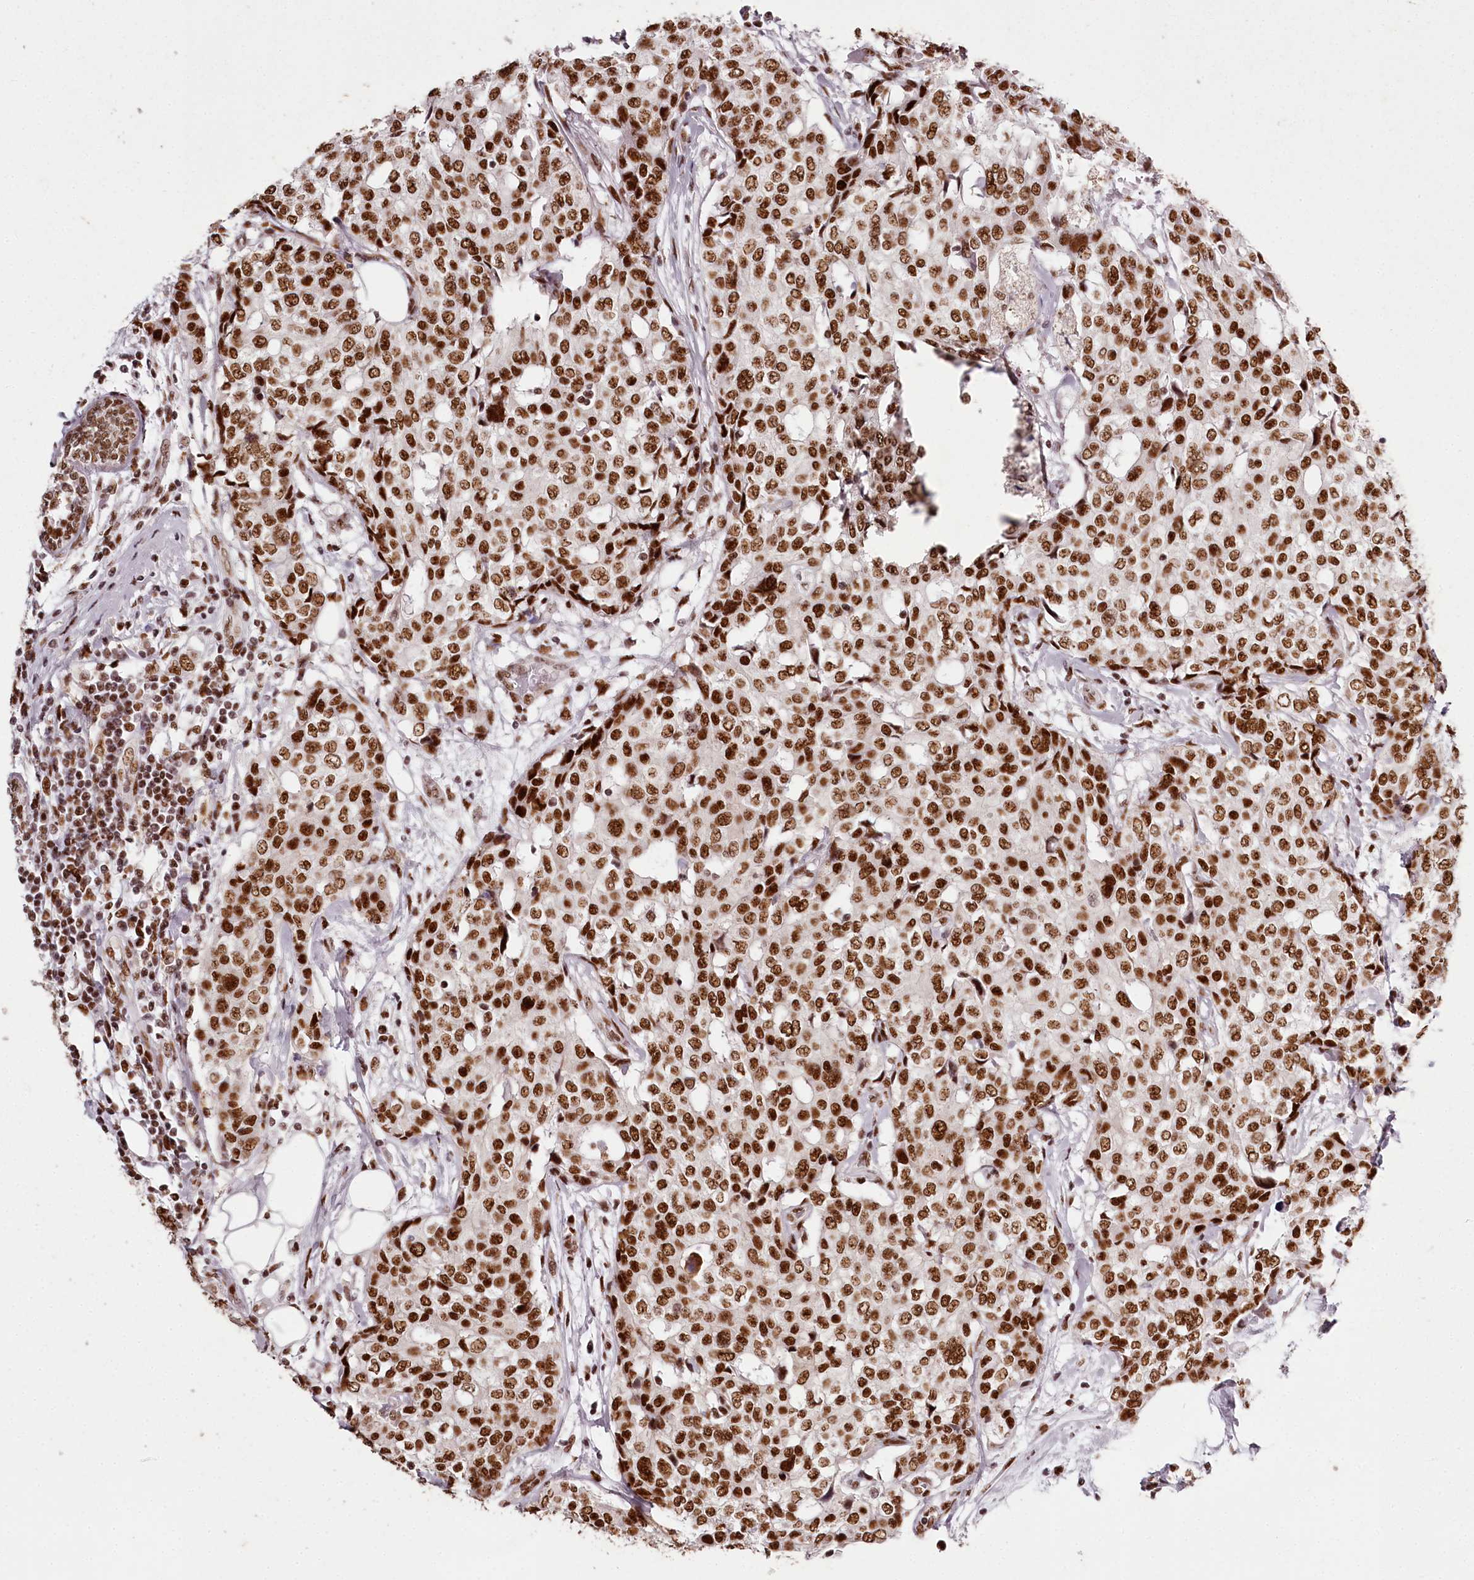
{"staining": {"intensity": "strong", "quantity": ">75%", "location": "nuclear"}, "tissue": "breast cancer", "cell_type": "Tumor cells", "image_type": "cancer", "snomed": [{"axis": "morphology", "description": "Lobular carcinoma"}, {"axis": "topography", "description": "Breast"}], "caption": "Human breast cancer stained for a protein (brown) reveals strong nuclear positive staining in about >75% of tumor cells.", "gene": "PSPC1", "patient": {"sex": "female", "age": 51}}